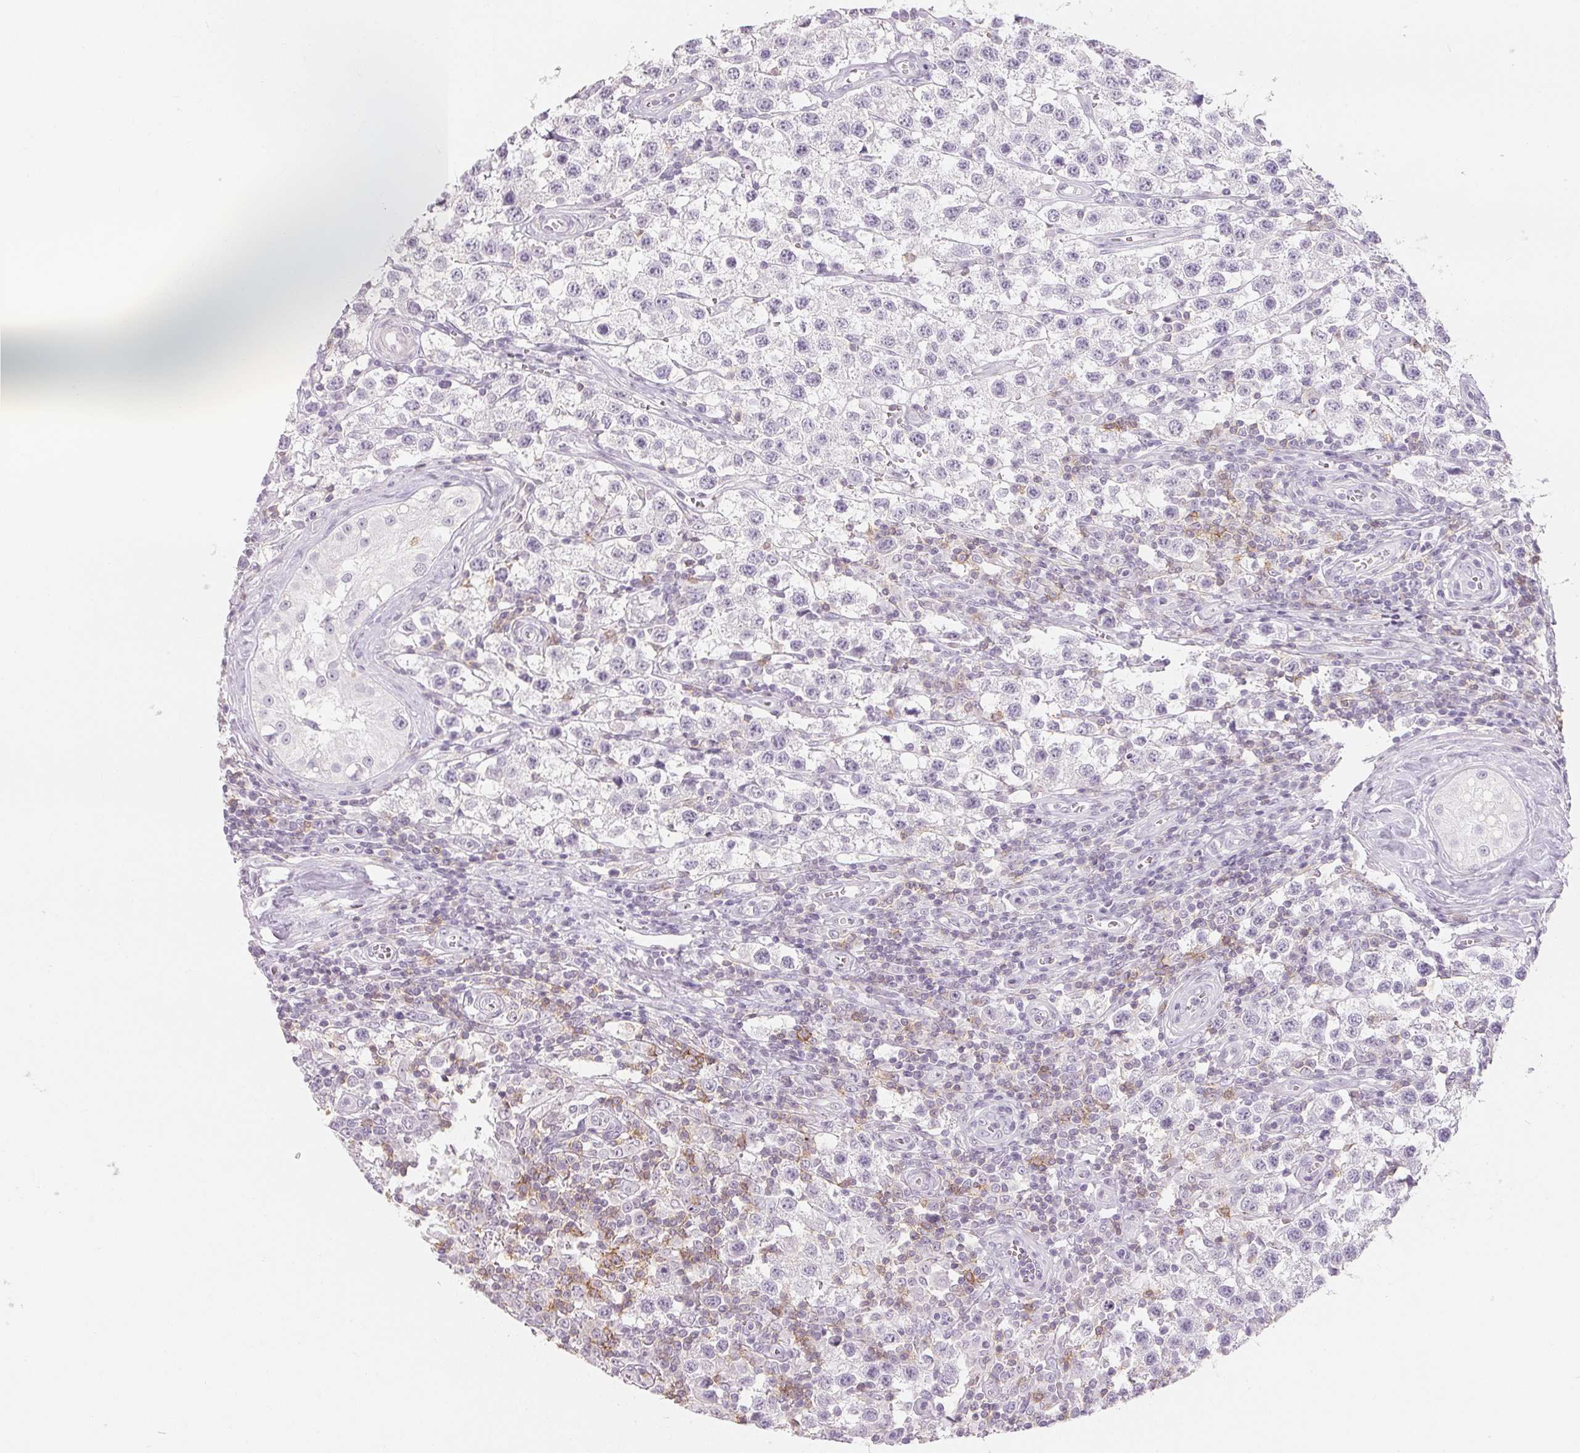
{"staining": {"intensity": "negative", "quantity": "none", "location": "none"}, "tissue": "testis cancer", "cell_type": "Tumor cells", "image_type": "cancer", "snomed": [{"axis": "morphology", "description": "Seminoma, NOS"}, {"axis": "topography", "description": "Testis"}], "caption": "A histopathology image of human seminoma (testis) is negative for staining in tumor cells.", "gene": "CD69", "patient": {"sex": "male", "age": 34}}